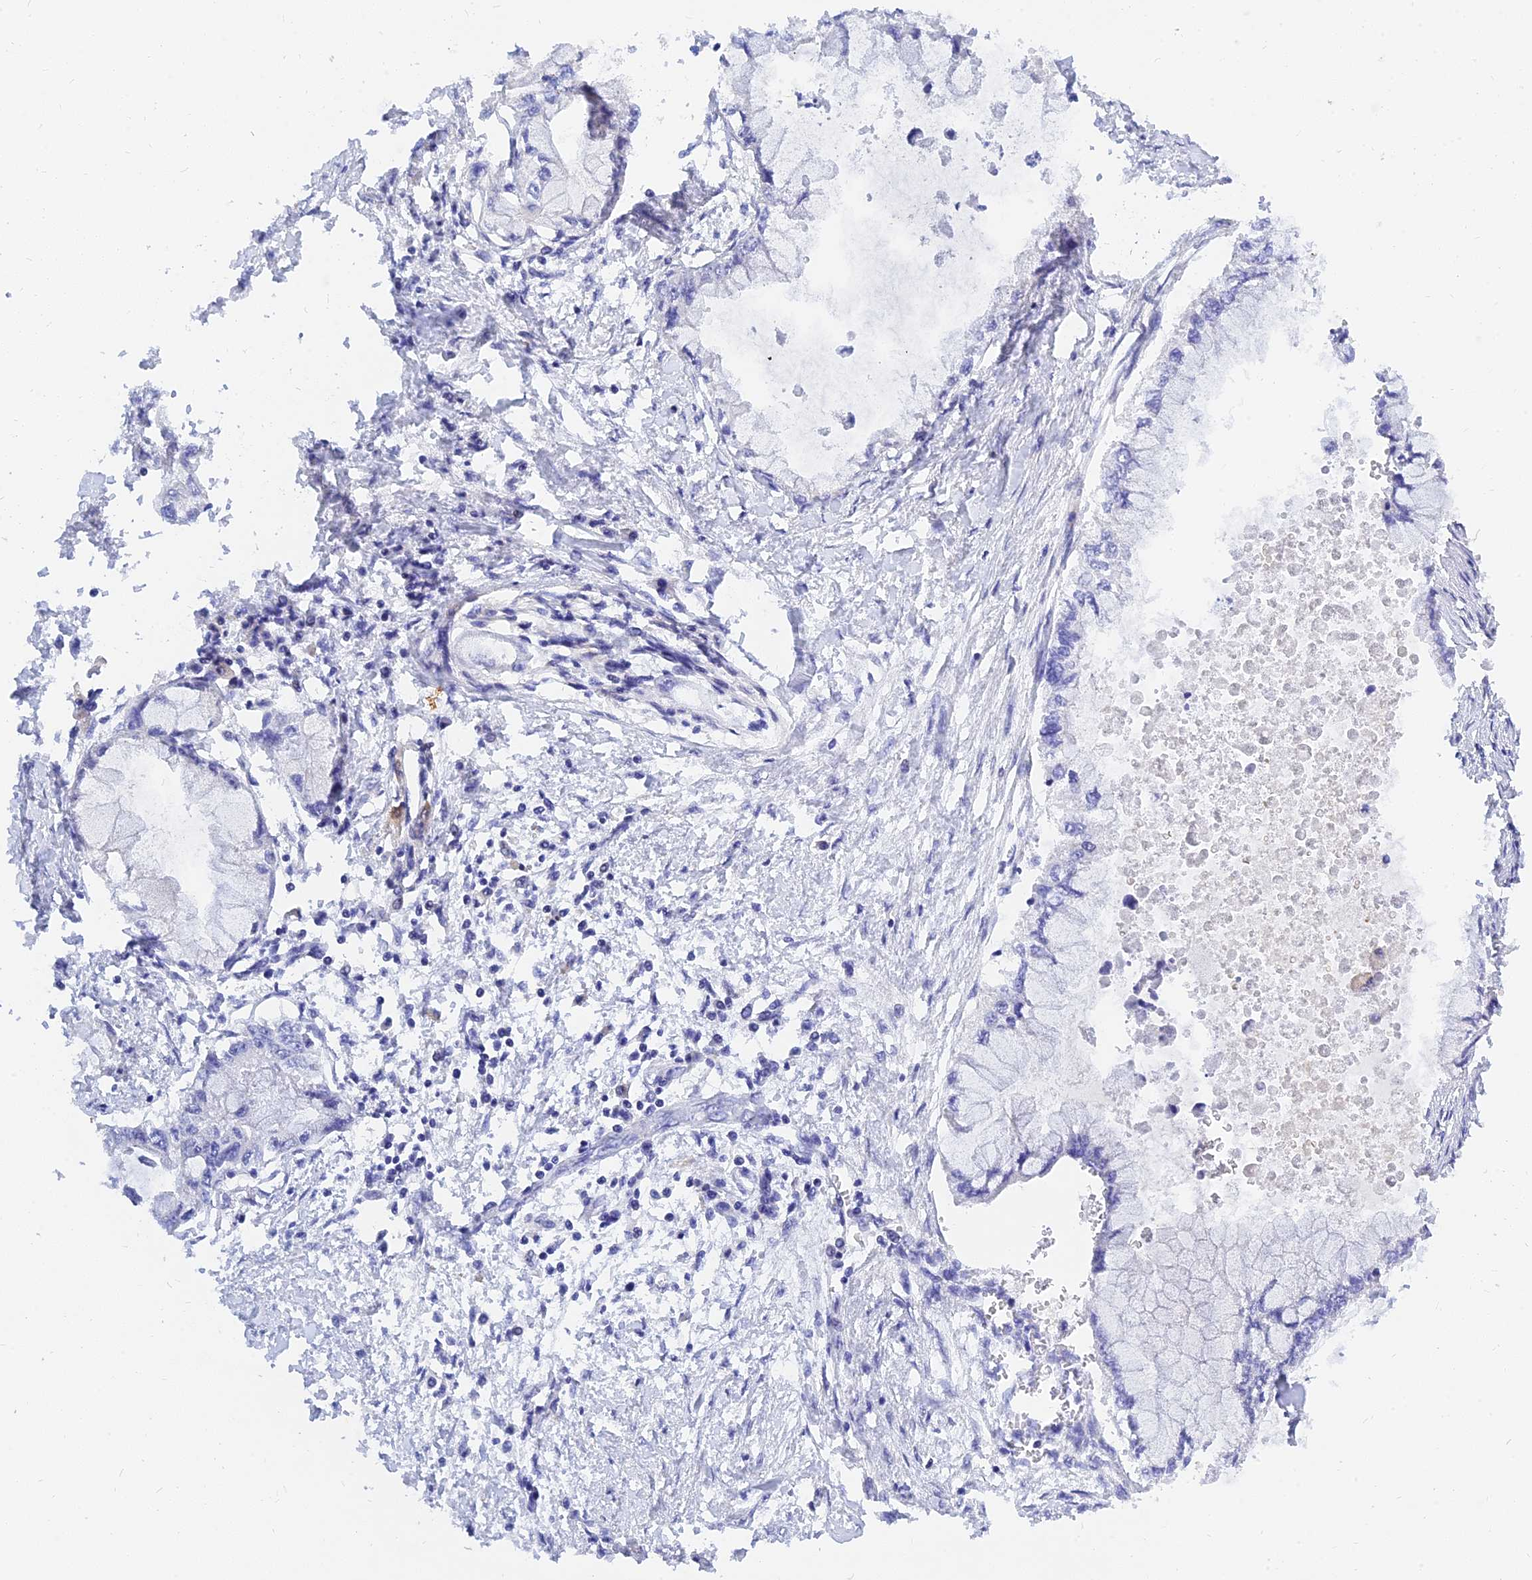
{"staining": {"intensity": "negative", "quantity": "none", "location": "none"}, "tissue": "pancreatic cancer", "cell_type": "Tumor cells", "image_type": "cancer", "snomed": [{"axis": "morphology", "description": "Adenocarcinoma, NOS"}, {"axis": "topography", "description": "Pancreas"}], "caption": "Image shows no protein expression in tumor cells of pancreatic adenocarcinoma tissue. The staining is performed using DAB (3,3'-diaminobenzidine) brown chromogen with nuclei counter-stained in using hematoxylin.", "gene": "MRPL35", "patient": {"sex": "male", "age": 48}}